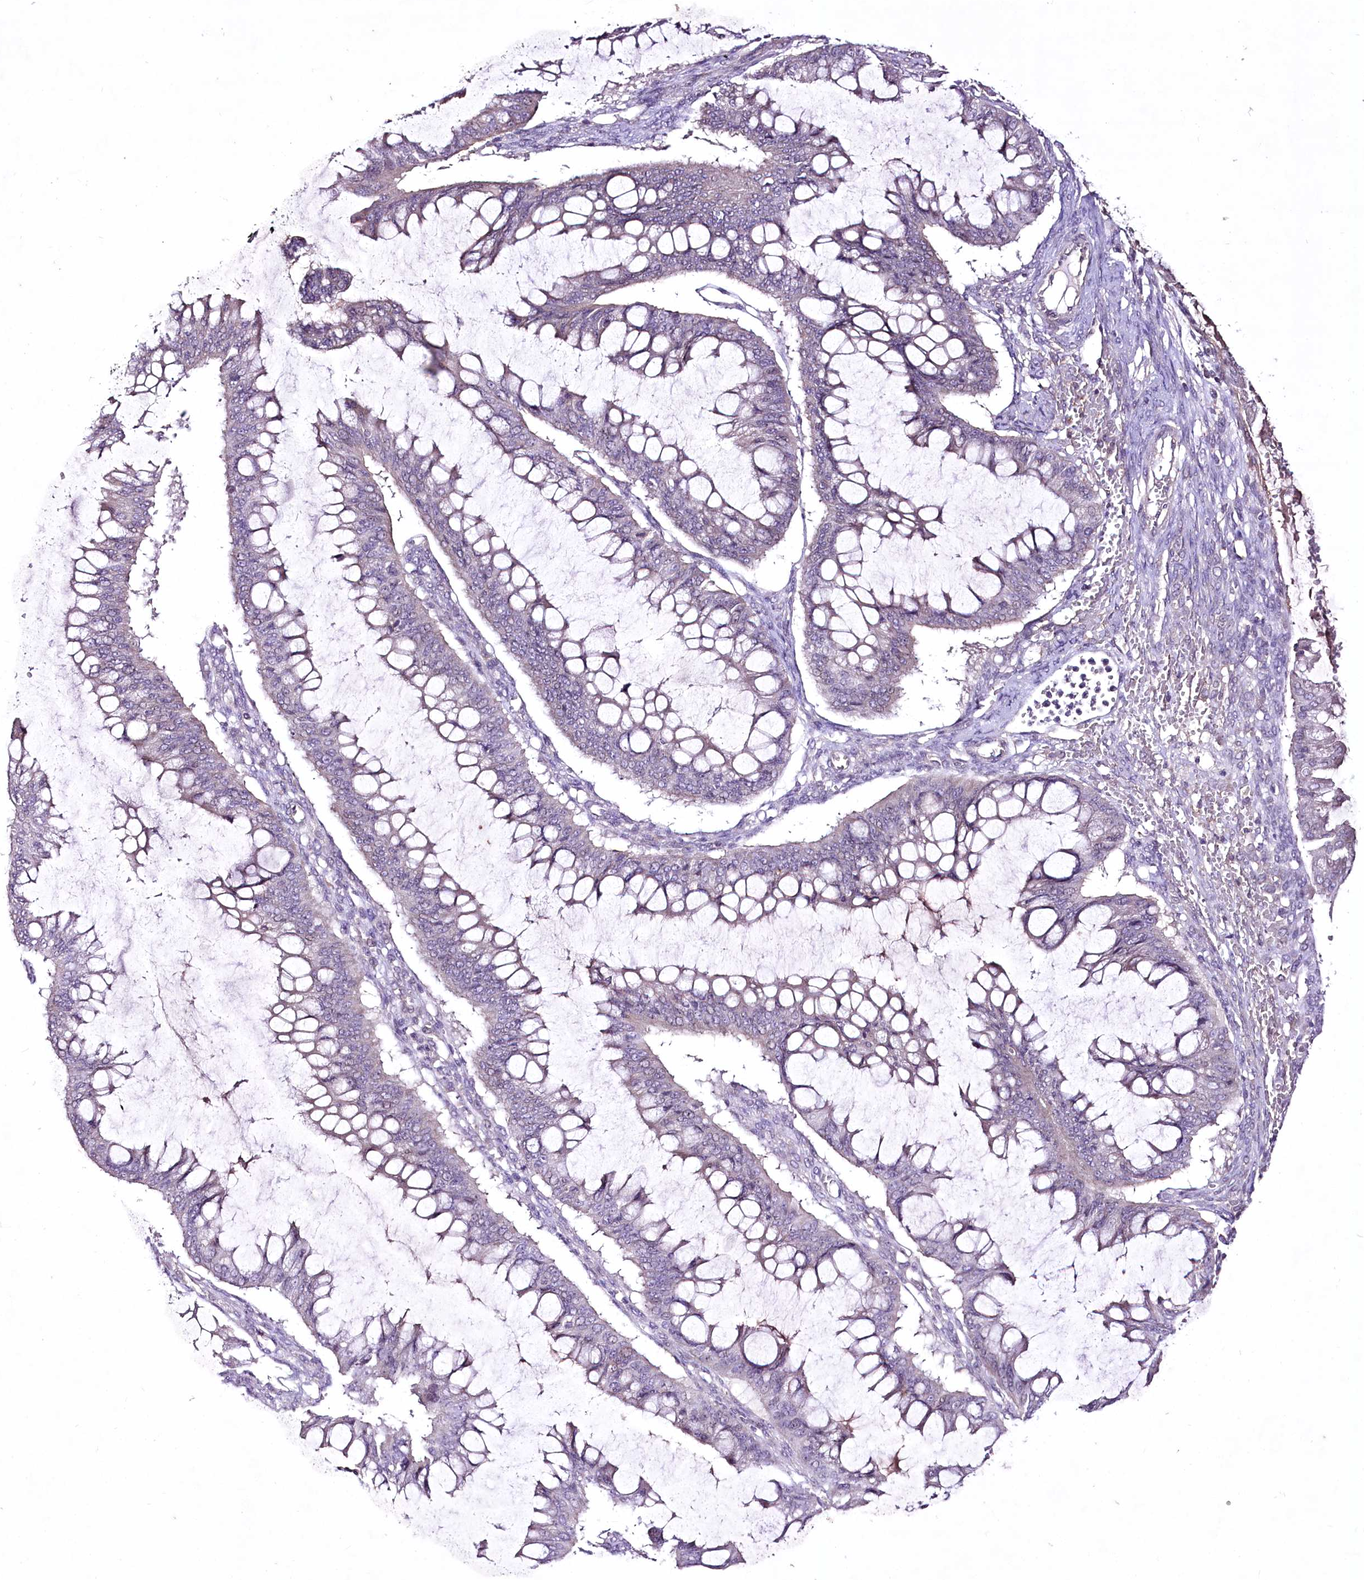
{"staining": {"intensity": "negative", "quantity": "none", "location": "none"}, "tissue": "ovarian cancer", "cell_type": "Tumor cells", "image_type": "cancer", "snomed": [{"axis": "morphology", "description": "Cystadenocarcinoma, mucinous, NOS"}, {"axis": "topography", "description": "Ovary"}], "caption": "Ovarian cancer was stained to show a protein in brown. There is no significant staining in tumor cells. (DAB (3,3'-diaminobenzidine) immunohistochemistry, high magnification).", "gene": "ENPP1", "patient": {"sex": "female", "age": 73}}